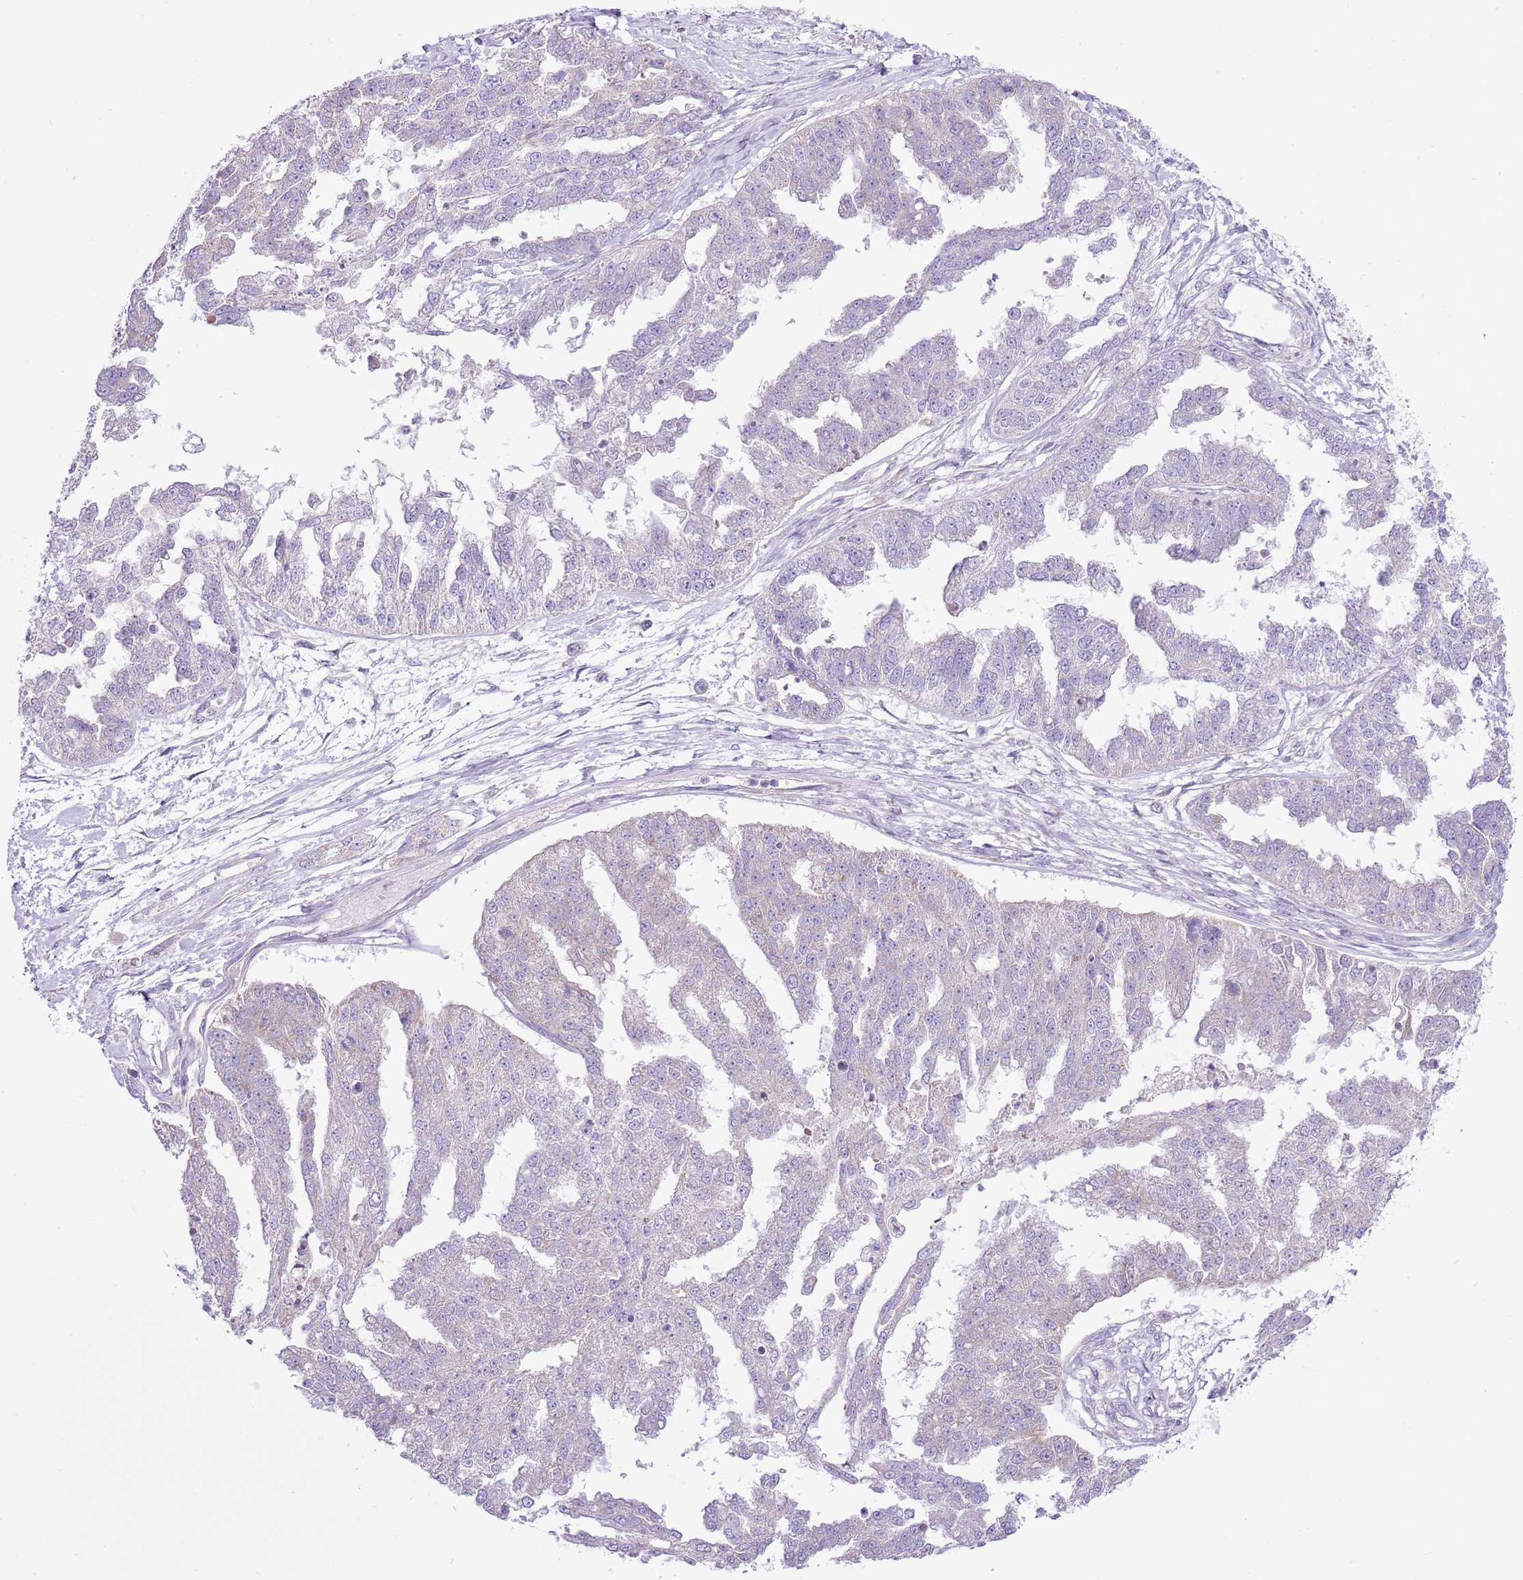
{"staining": {"intensity": "negative", "quantity": "none", "location": "none"}, "tissue": "ovarian cancer", "cell_type": "Tumor cells", "image_type": "cancer", "snomed": [{"axis": "morphology", "description": "Cystadenocarcinoma, serous, NOS"}, {"axis": "topography", "description": "Ovary"}], "caption": "Image shows no protein staining in tumor cells of serous cystadenocarcinoma (ovarian) tissue.", "gene": "OAZ2", "patient": {"sex": "female", "age": 58}}